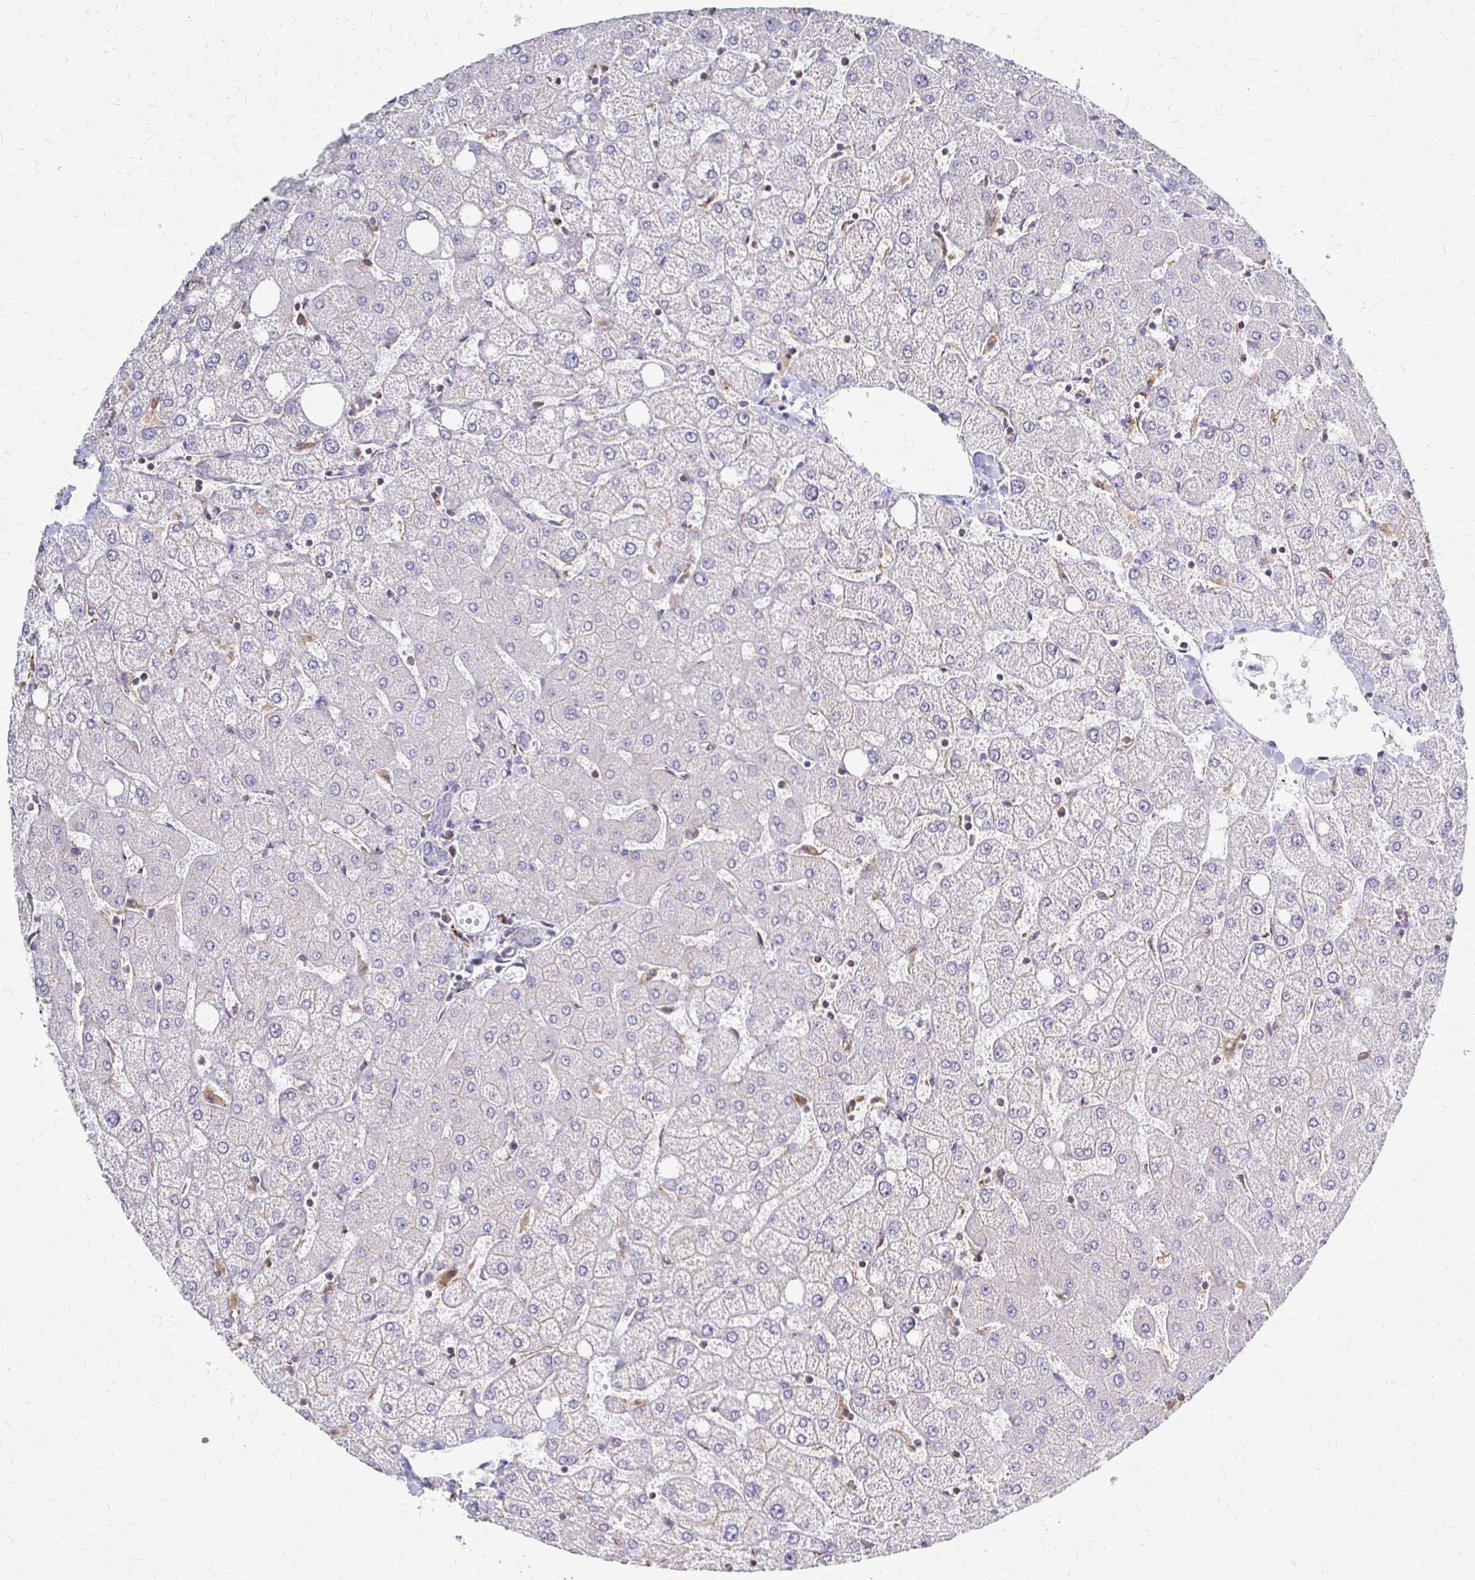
{"staining": {"intensity": "negative", "quantity": "none", "location": "none"}, "tissue": "liver", "cell_type": "Cholangiocytes", "image_type": "normal", "snomed": [{"axis": "morphology", "description": "Normal tissue, NOS"}, {"axis": "topography", "description": "Liver"}], "caption": "Histopathology image shows no significant protein positivity in cholangiocytes of normal liver. (DAB immunohistochemistry, high magnification).", "gene": "C1QTNF7", "patient": {"sex": "female", "age": 54}}